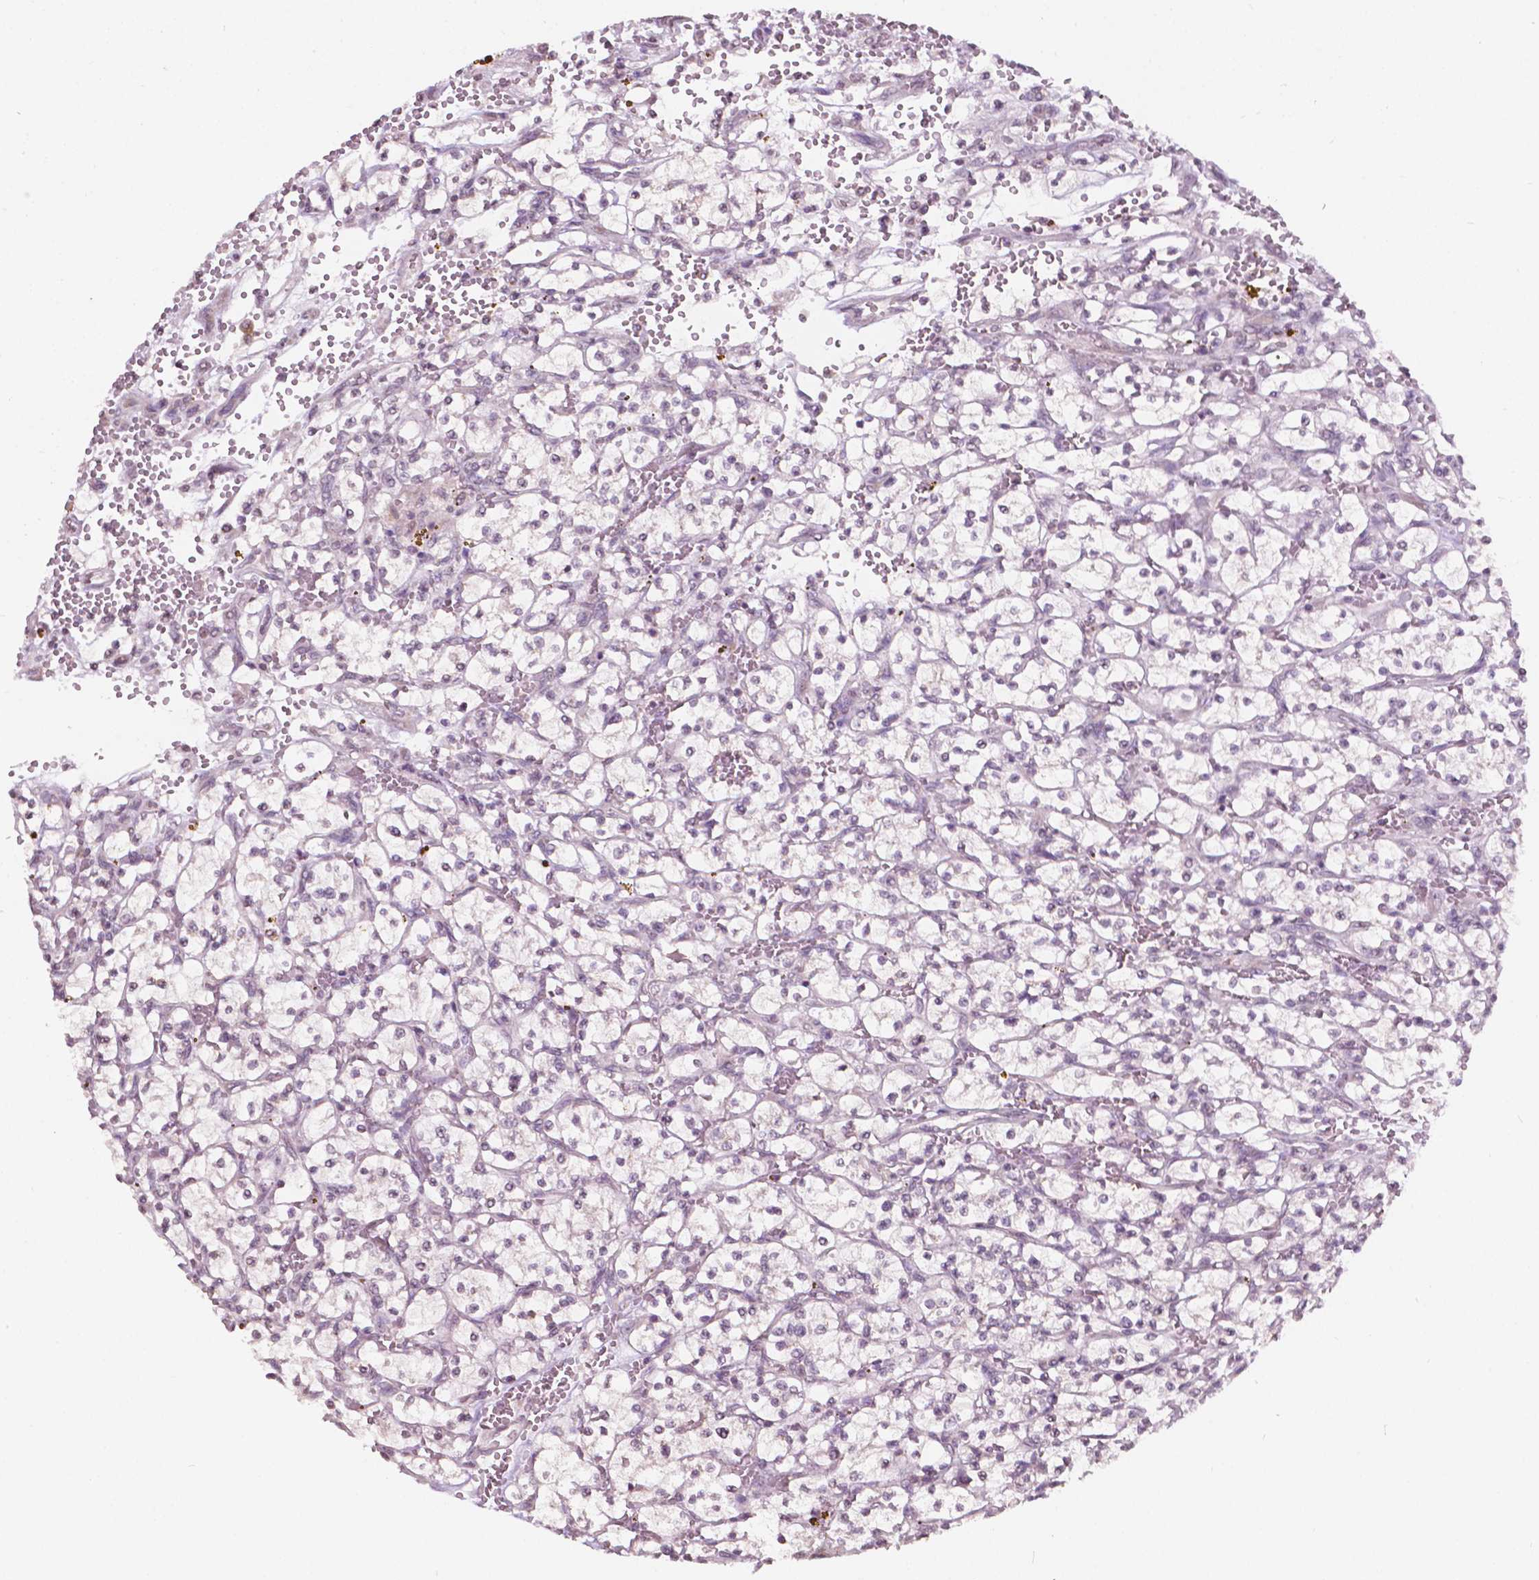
{"staining": {"intensity": "negative", "quantity": "none", "location": "none"}, "tissue": "renal cancer", "cell_type": "Tumor cells", "image_type": "cancer", "snomed": [{"axis": "morphology", "description": "Adenocarcinoma, NOS"}, {"axis": "topography", "description": "Kidney"}], "caption": "Human renal cancer stained for a protein using IHC reveals no positivity in tumor cells.", "gene": "NOS1AP", "patient": {"sex": "female", "age": 64}}